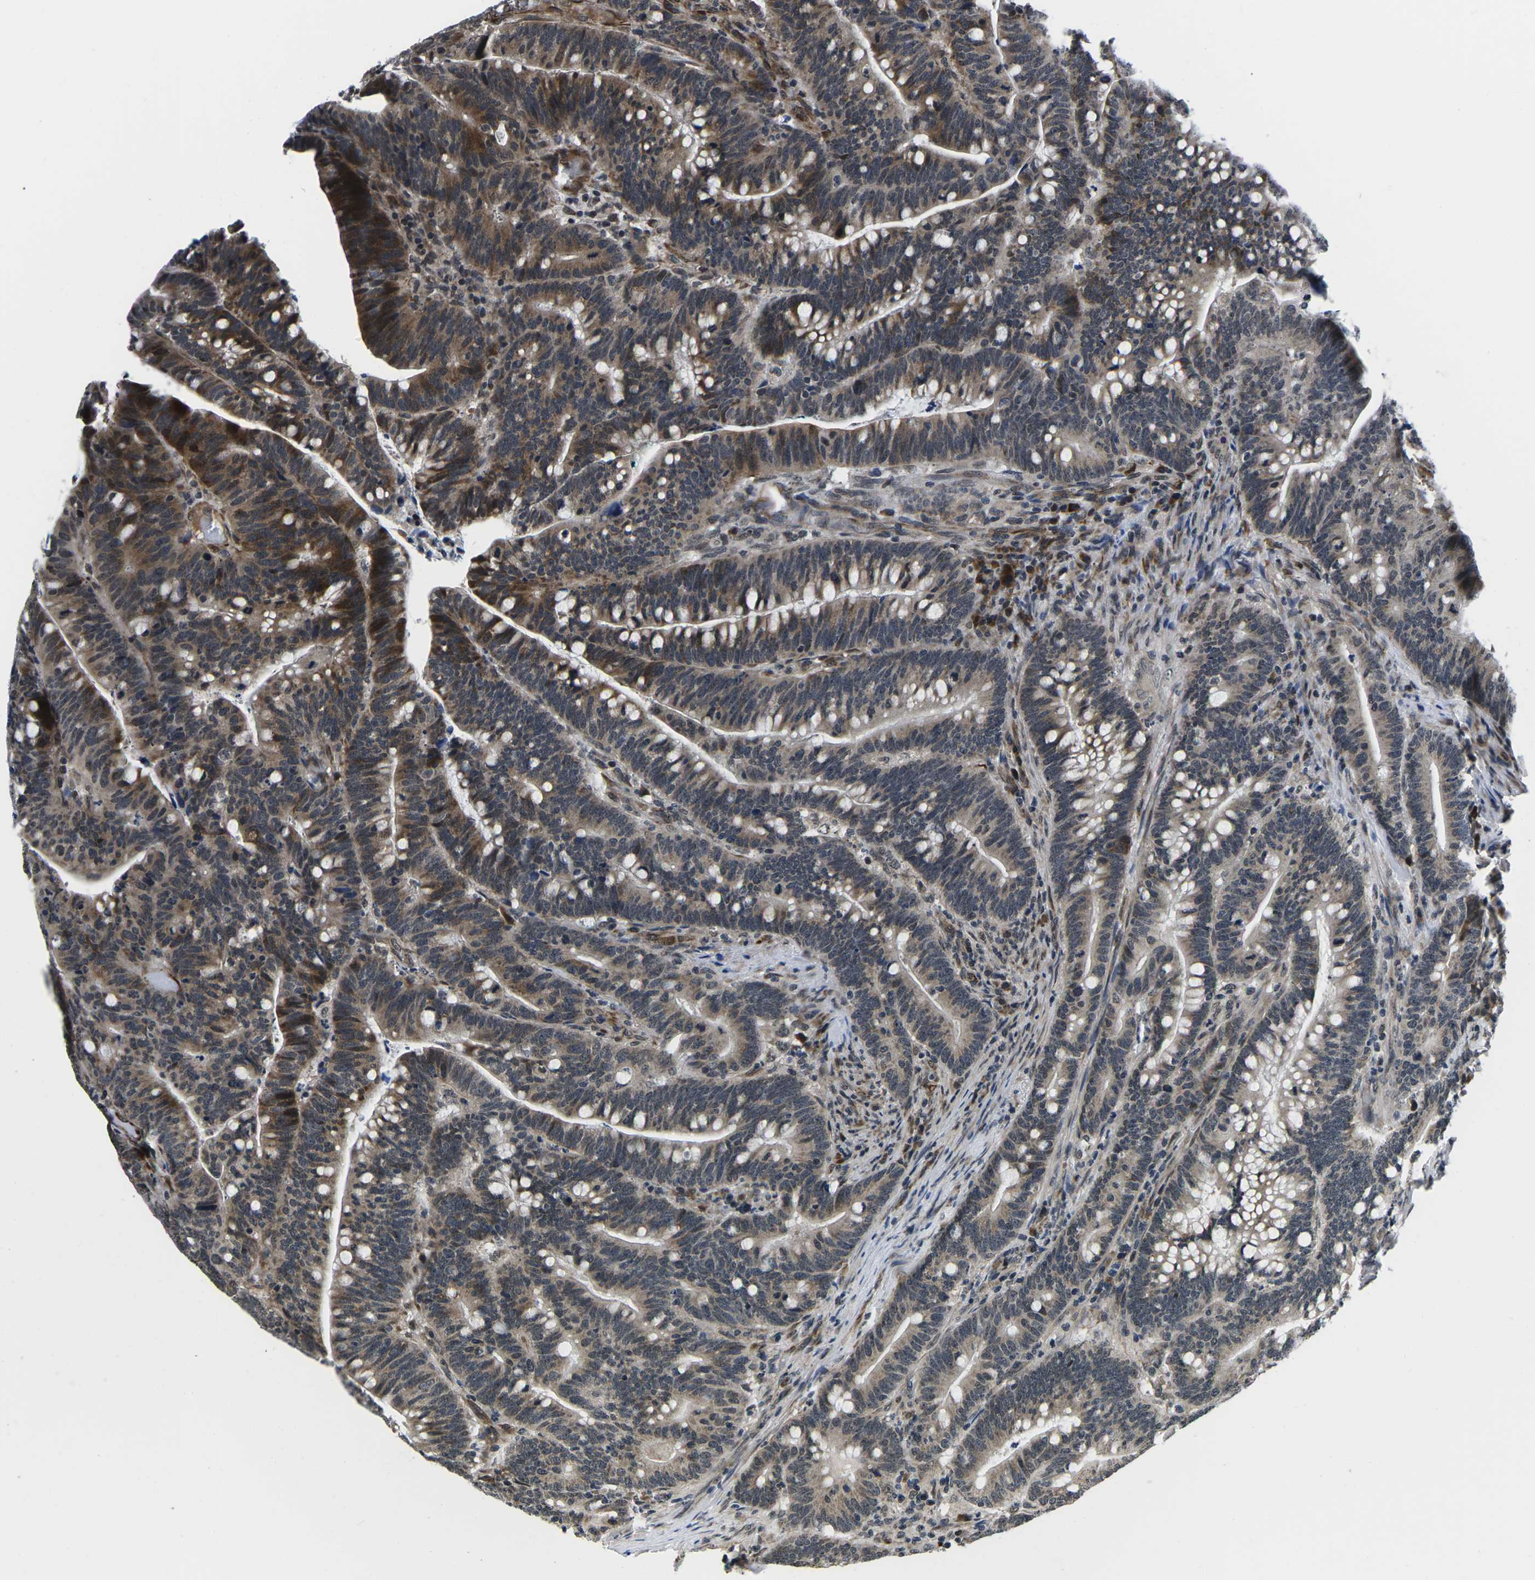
{"staining": {"intensity": "moderate", "quantity": "25%-75%", "location": "cytoplasmic/membranous,nuclear"}, "tissue": "colorectal cancer", "cell_type": "Tumor cells", "image_type": "cancer", "snomed": [{"axis": "morphology", "description": "Normal tissue, NOS"}, {"axis": "morphology", "description": "Adenocarcinoma, NOS"}, {"axis": "topography", "description": "Colon"}], "caption": "A histopathology image of colorectal cancer stained for a protein shows moderate cytoplasmic/membranous and nuclear brown staining in tumor cells.", "gene": "CCNE1", "patient": {"sex": "female", "age": 66}}